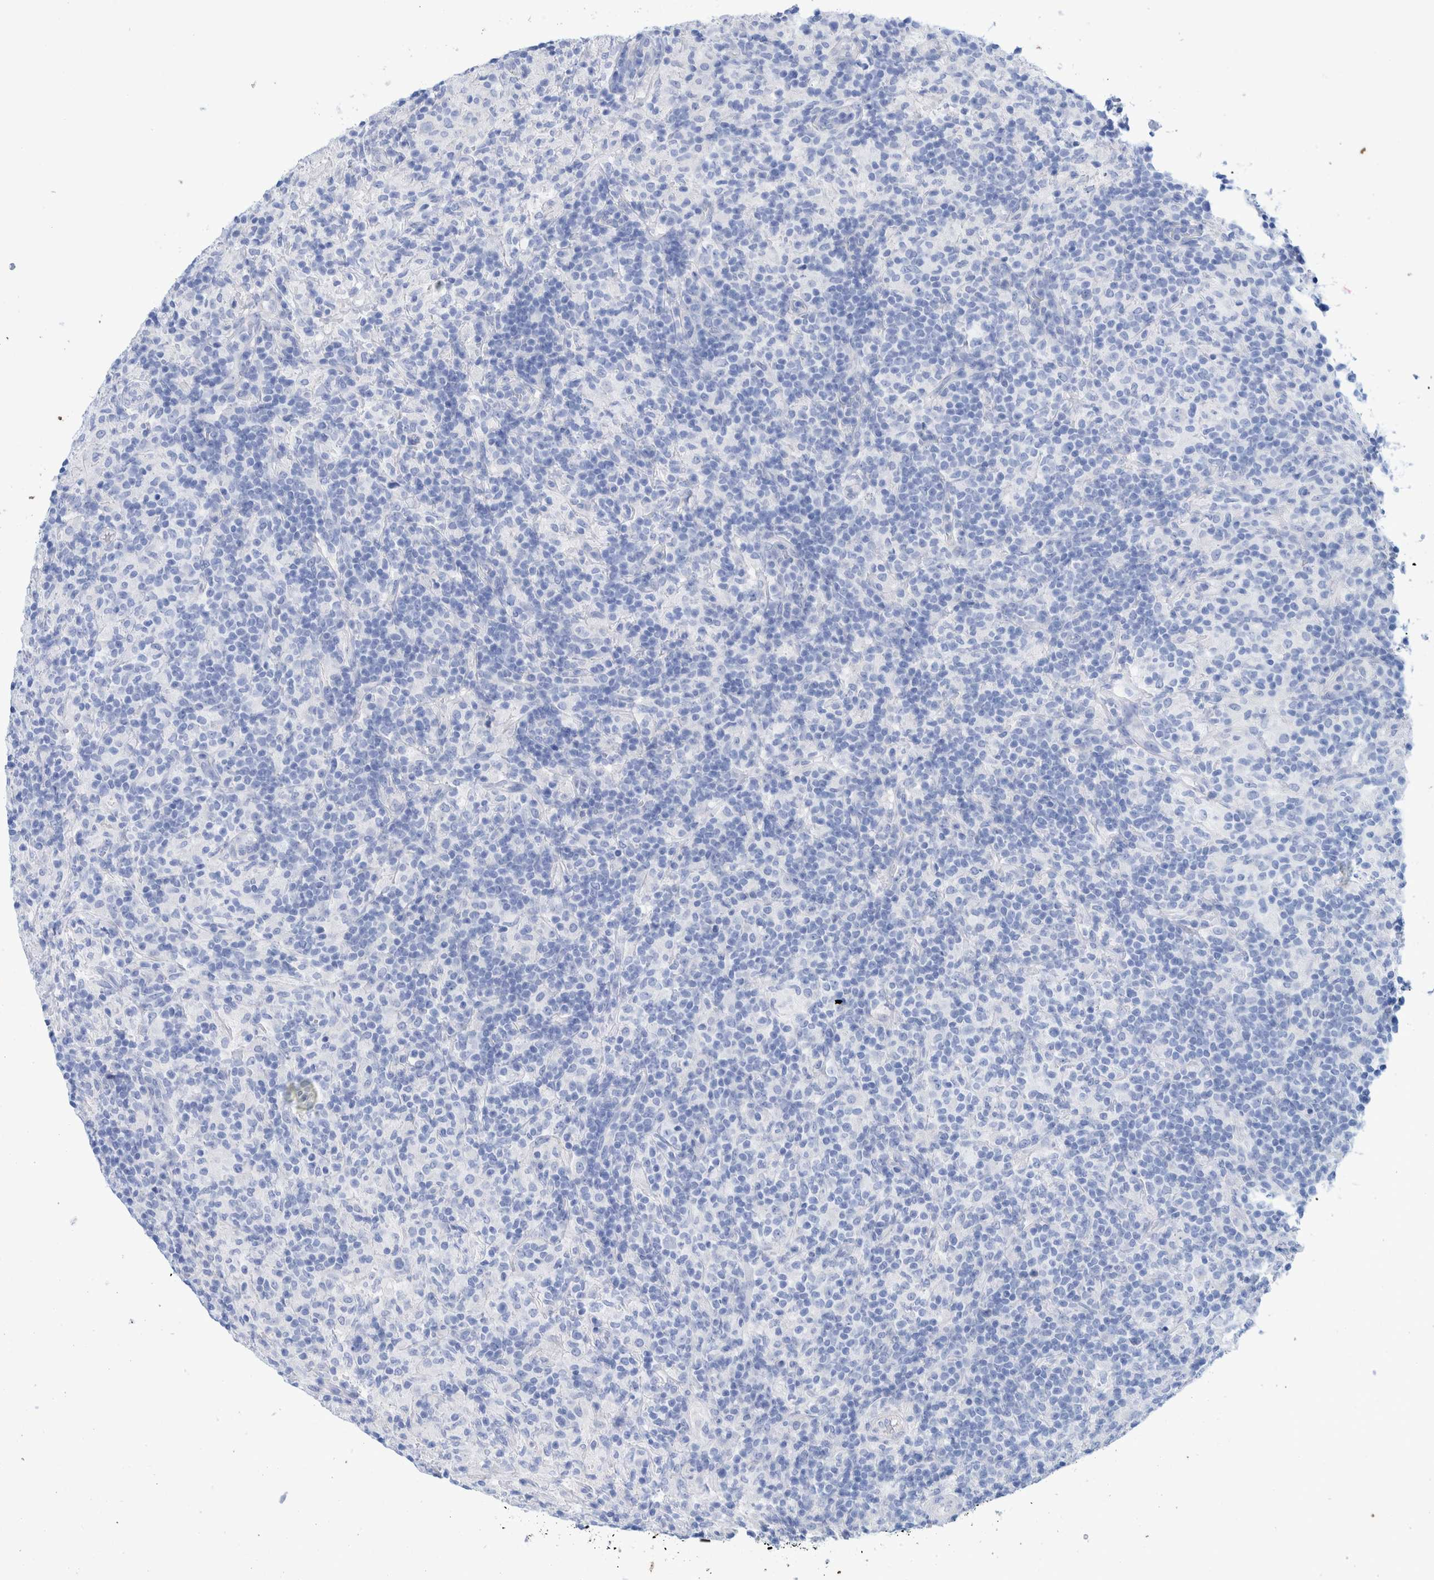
{"staining": {"intensity": "negative", "quantity": "none", "location": "none"}, "tissue": "lymphoma", "cell_type": "Tumor cells", "image_type": "cancer", "snomed": [{"axis": "morphology", "description": "Hodgkin's disease, NOS"}, {"axis": "topography", "description": "Lymph node"}], "caption": "A photomicrograph of Hodgkin's disease stained for a protein reveals no brown staining in tumor cells. The staining was performed using DAB to visualize the protein expression in brown, while the nuclei were stained in blue with hematoxylin (Magnification: 20x).", "gene": "PERP", "patient": {"sex": "male", "age": 70}}